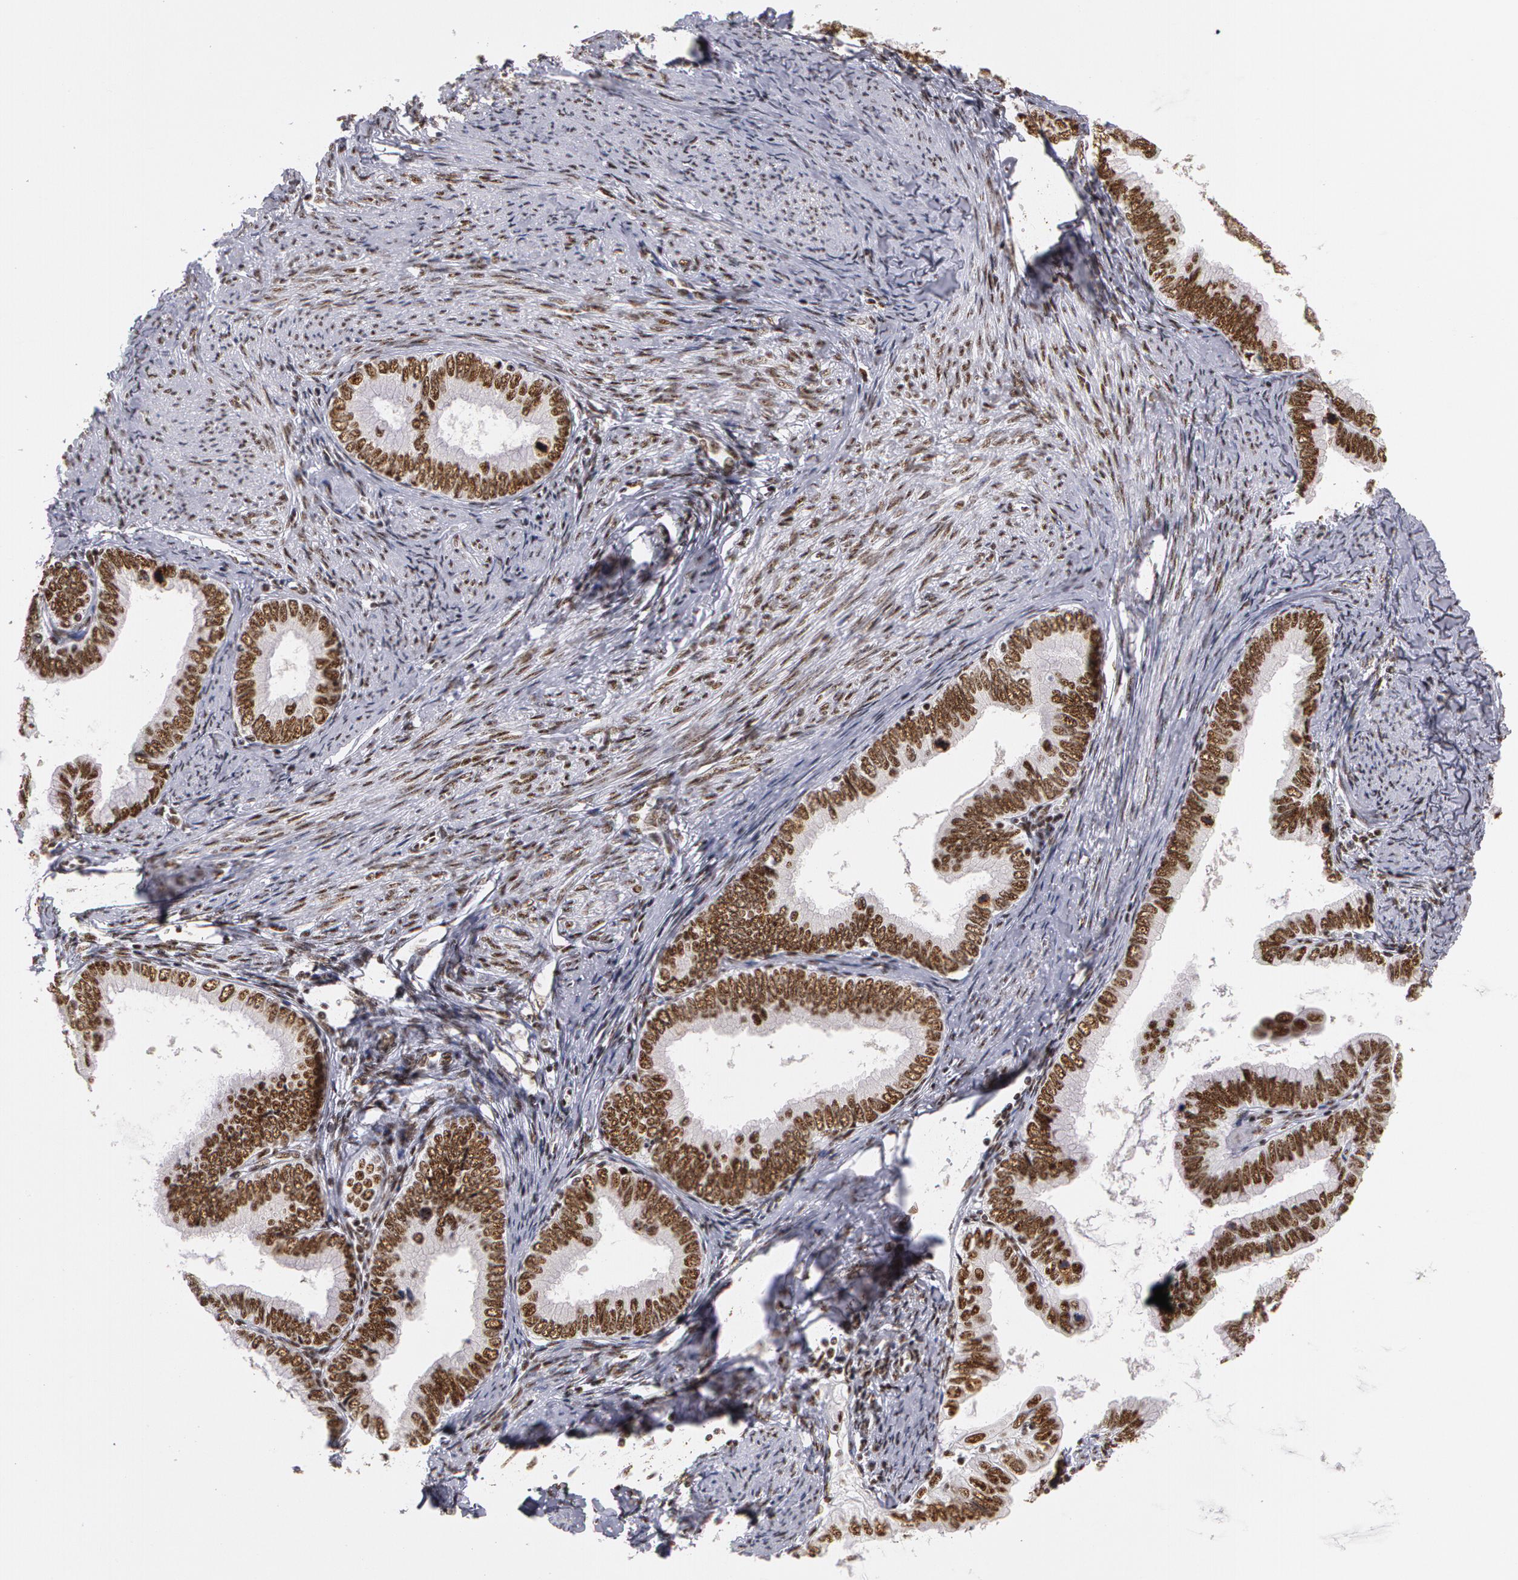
{"staining": {"intensity": "strong", "quantity": ">75%", "location": "nuclear"}, "tissue": "cervical cancer", "cell_type": "Tumor cells", "image_type": "cancer", "snomed": [{"axis": "morphology", "description": "Adenocarcinoma, NOS"}, {"axis": "topography", "description": "Cervix"}], "caption": "Human cervical cancer (adenocarcinoma) stained with a brown dye shows strong nuclear positive positivity in about >75% of tumor cells.", "gene": "PNN", "patient": {"sex": "female", "age": 49}}